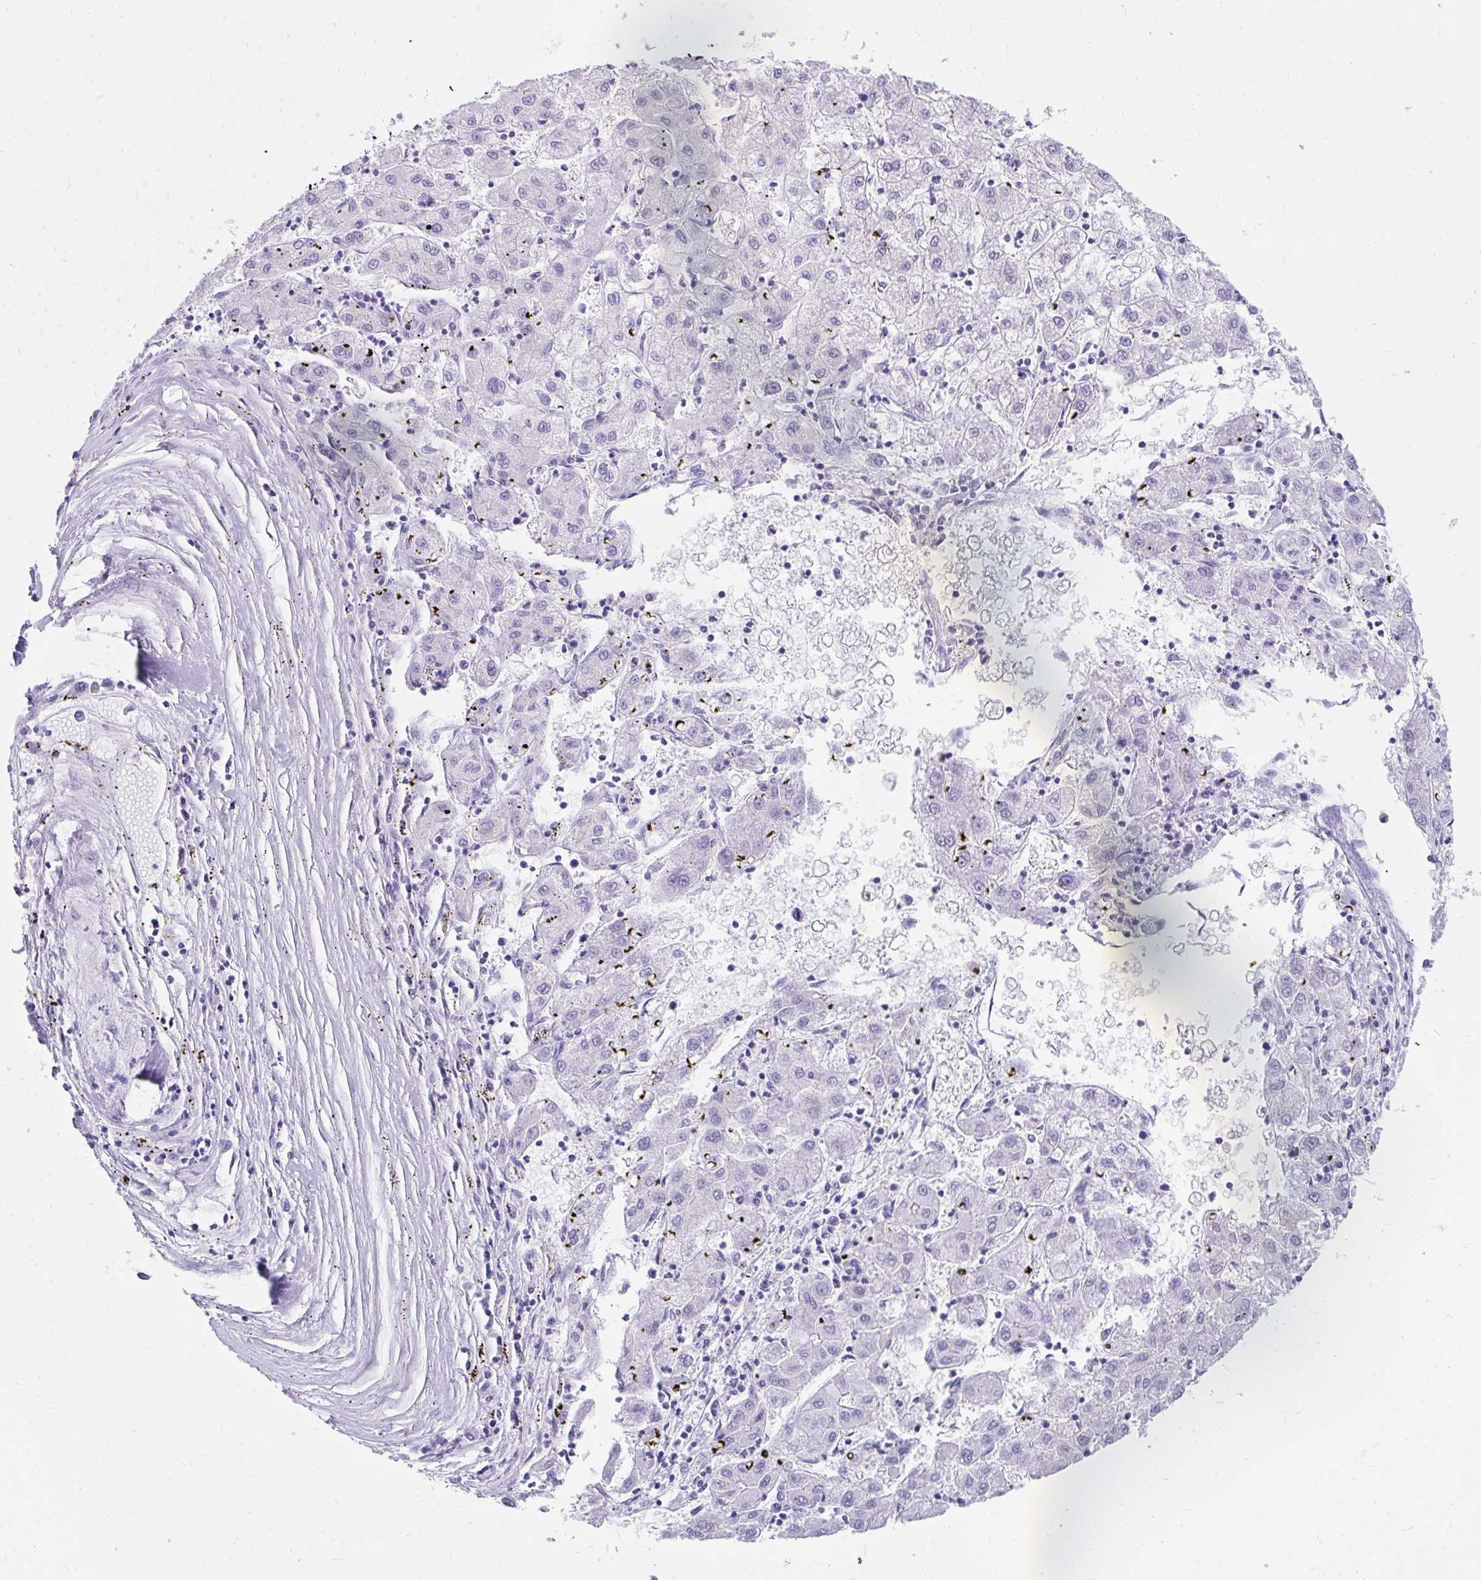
{"staining": {"intensity": "negative", "quantity": "none", "location": "none"}, "tissue": "liver cancer", "cell_type": "Tumor cells", "image_type": "cancer", "snomed": [{"axis": "morphology", "description": "Carcinoma, Hepatocellular, NOS"}, {"axis": "topography", "description": "Liver"}], "caption": "Immunohistochemistry (IHC) image of human liver cancer (hepatocellular carcinoma) stained for a protein (brown), which exhibits no positivity in tumor cells.", "gene": "SEC14L3", "patient": {"sex": "male", "age": 72}}